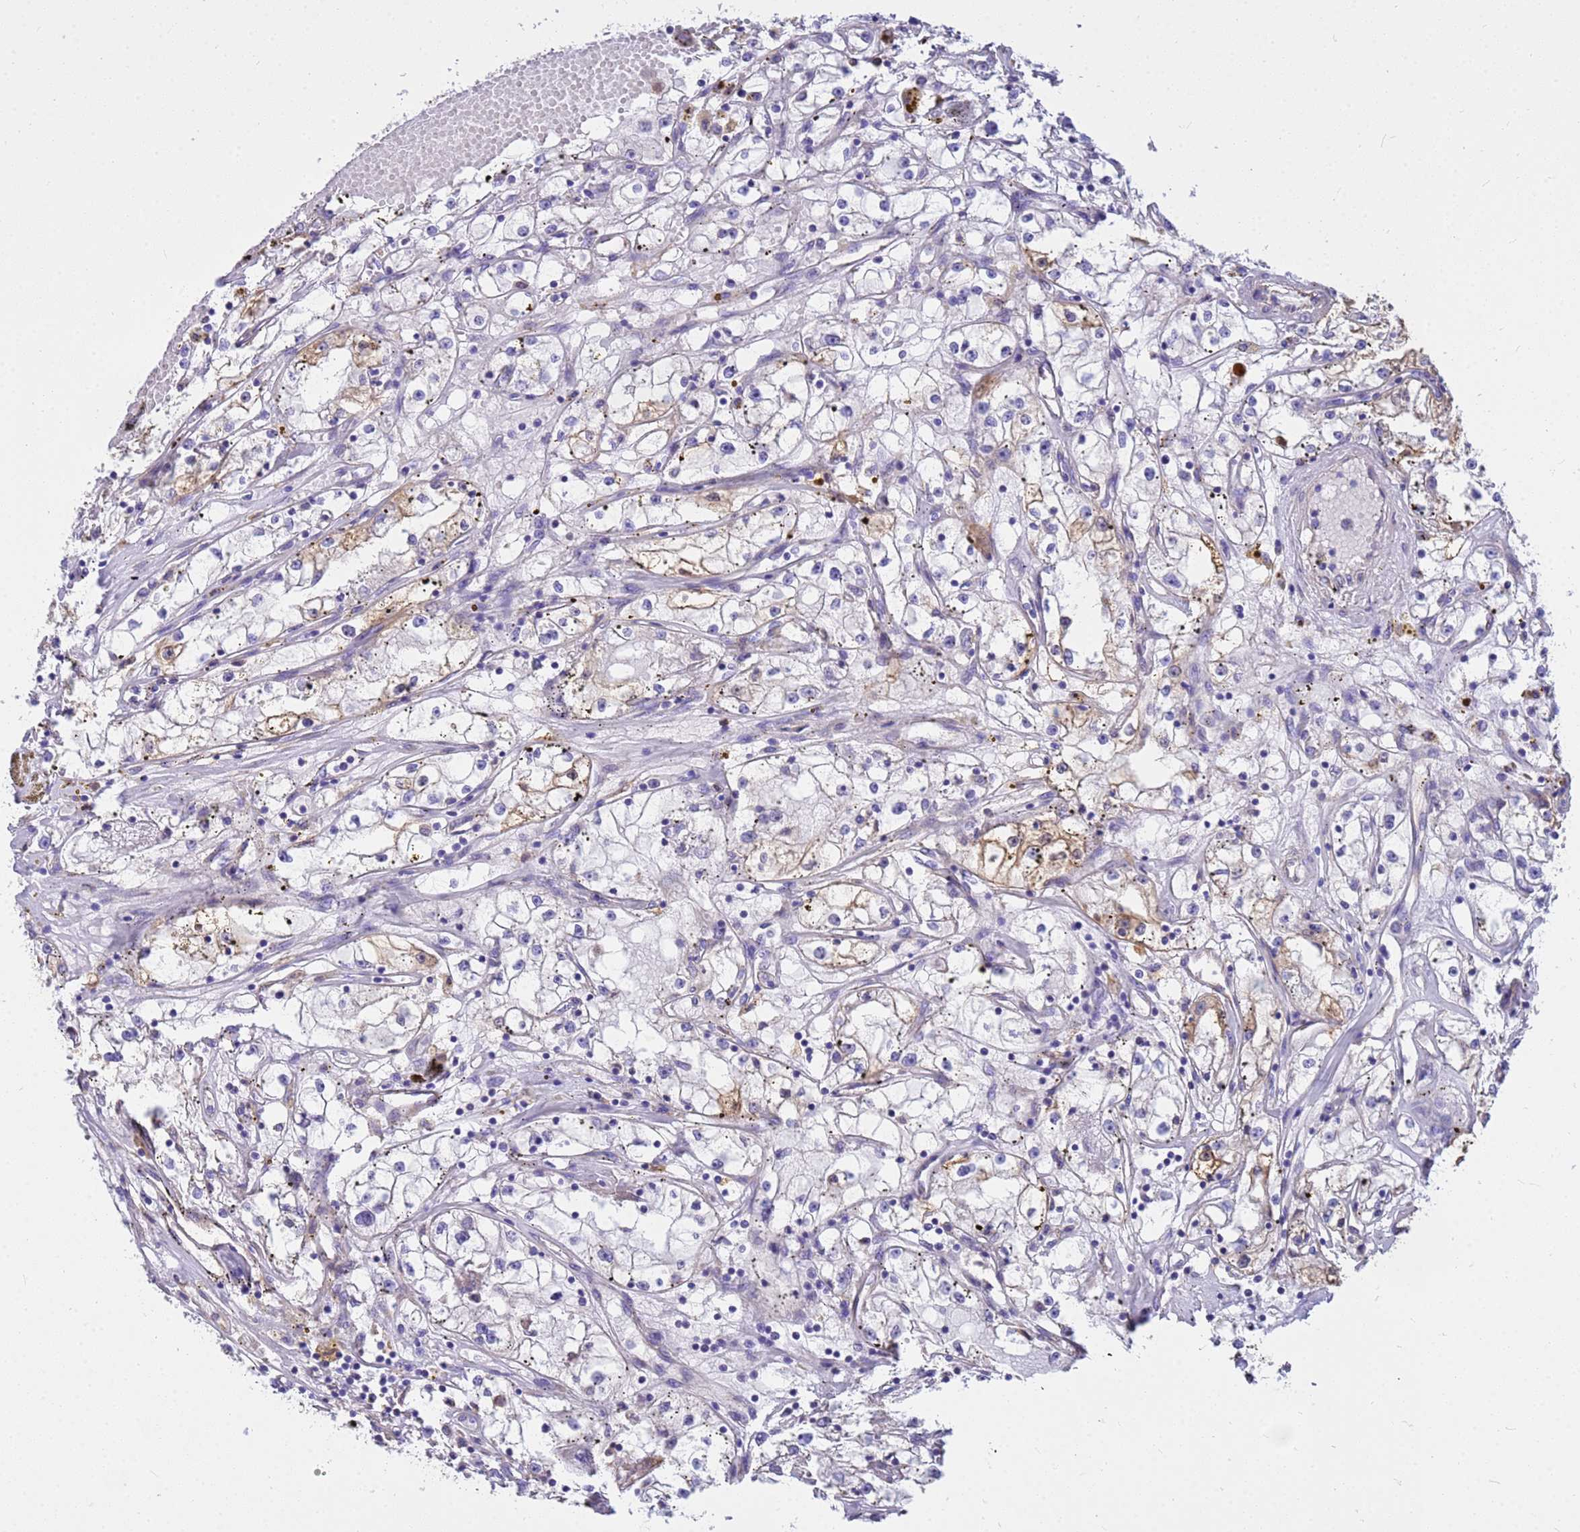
{"staining": {"intensity": "moderate", "quantity": "<25%", "location": "cytoplasmic/membranous"}, "tissue": "renal cancer", "cell_type": "Tumor cells", "image_type": "cancer", "snomed": [{"axis": "morphology", "description": "Adenocarcinoma, NOS"}, {"axis": "topography", "description": "Kidney"}], "caption": "Immunohistochemical staining of human renal adenocarcinoma reveals low levels of moderate cytoplasmic/membranous protein positivity in about <25% of tumor cells. (DAB IHC with brightfield microscopy, high magnification).", "gene": "TCEAL3", "patient": {"sex": "male", "age": 56}}